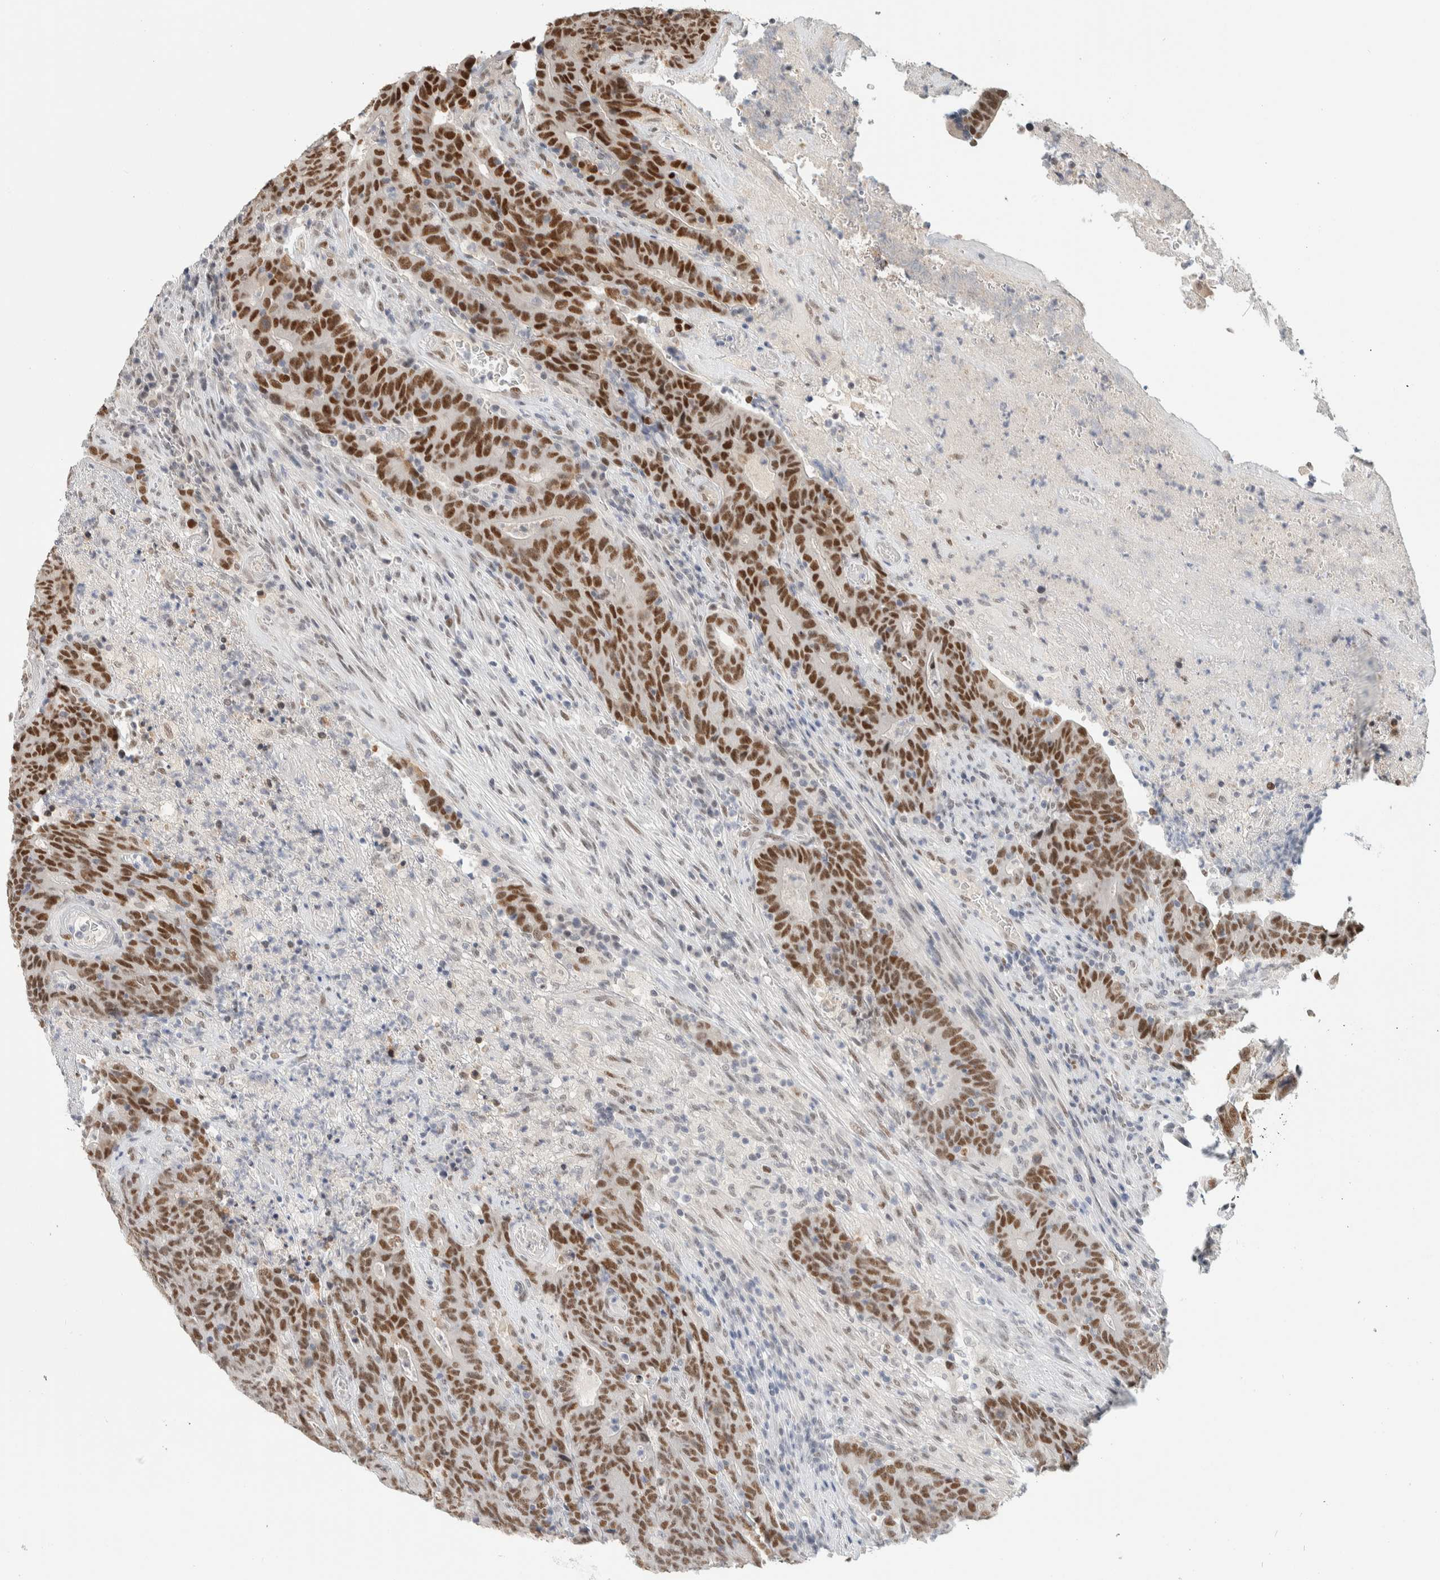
{"staining": {"intensity": "moderate", "quantity": ">75%", "location": "nuclear"}, "tissue": "colorectal cancer", "cell_type": "Tumor cells", "image_type": "cancer", "snomed": [{"axis": "morphology", "description": "Normal tissue, NOS"}, {"axis": "morphology", "description": "Adenocarcinoma, NOS"}, {"axis": "topography", "description": "Colon"}], "caption": "The photomicrograph reveals a brown stain indicating the presence of a protein in the nuclear of tumor cells in adenocarcinoma (colorectal).", "gene": "PUS7", "patient": {"sex": "female", "age": 75}}